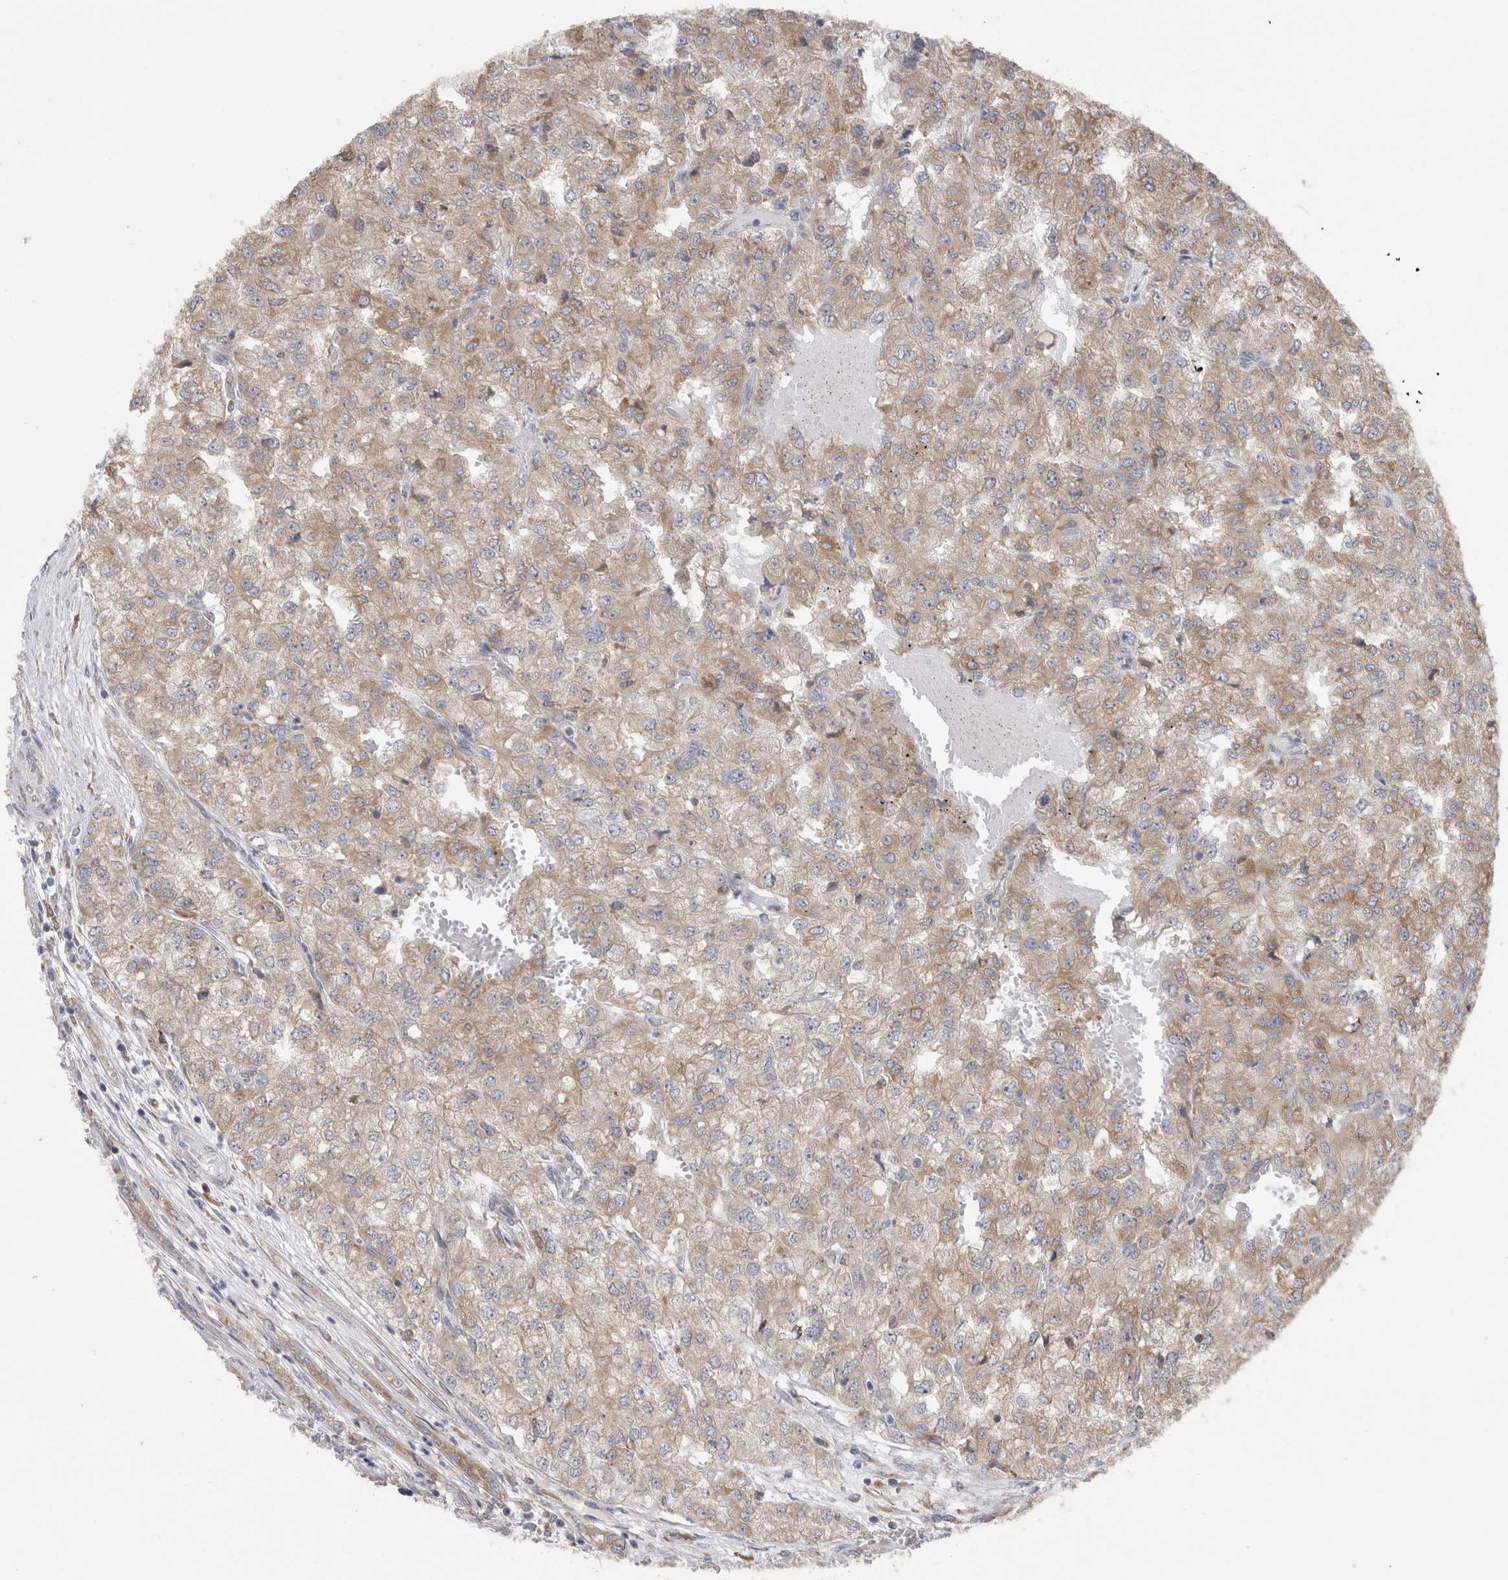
{"staining": {"intensity": "weak", "quantity": ">75%", "location": "cytoplasmic/membranous"}, "tissue": "renal cancer", "cell_type": "Tumor cells", "image_type": "cancer", "snomed": [{"axis": "morphology", "description": "Adenocarcinoma, NOS"}, {"axis": "topography", "description": "Kidney"}], "caption": "Immunohistochemistry (IHC) histopathology image of renal adenocarcinoma stained for a protein (brown), which displays low levels of weak cytoplasmic/membranous expression in about >75% of tumor cells.", "gene": "ZNF341", "patient": {"sex": "female", "age": 54}}